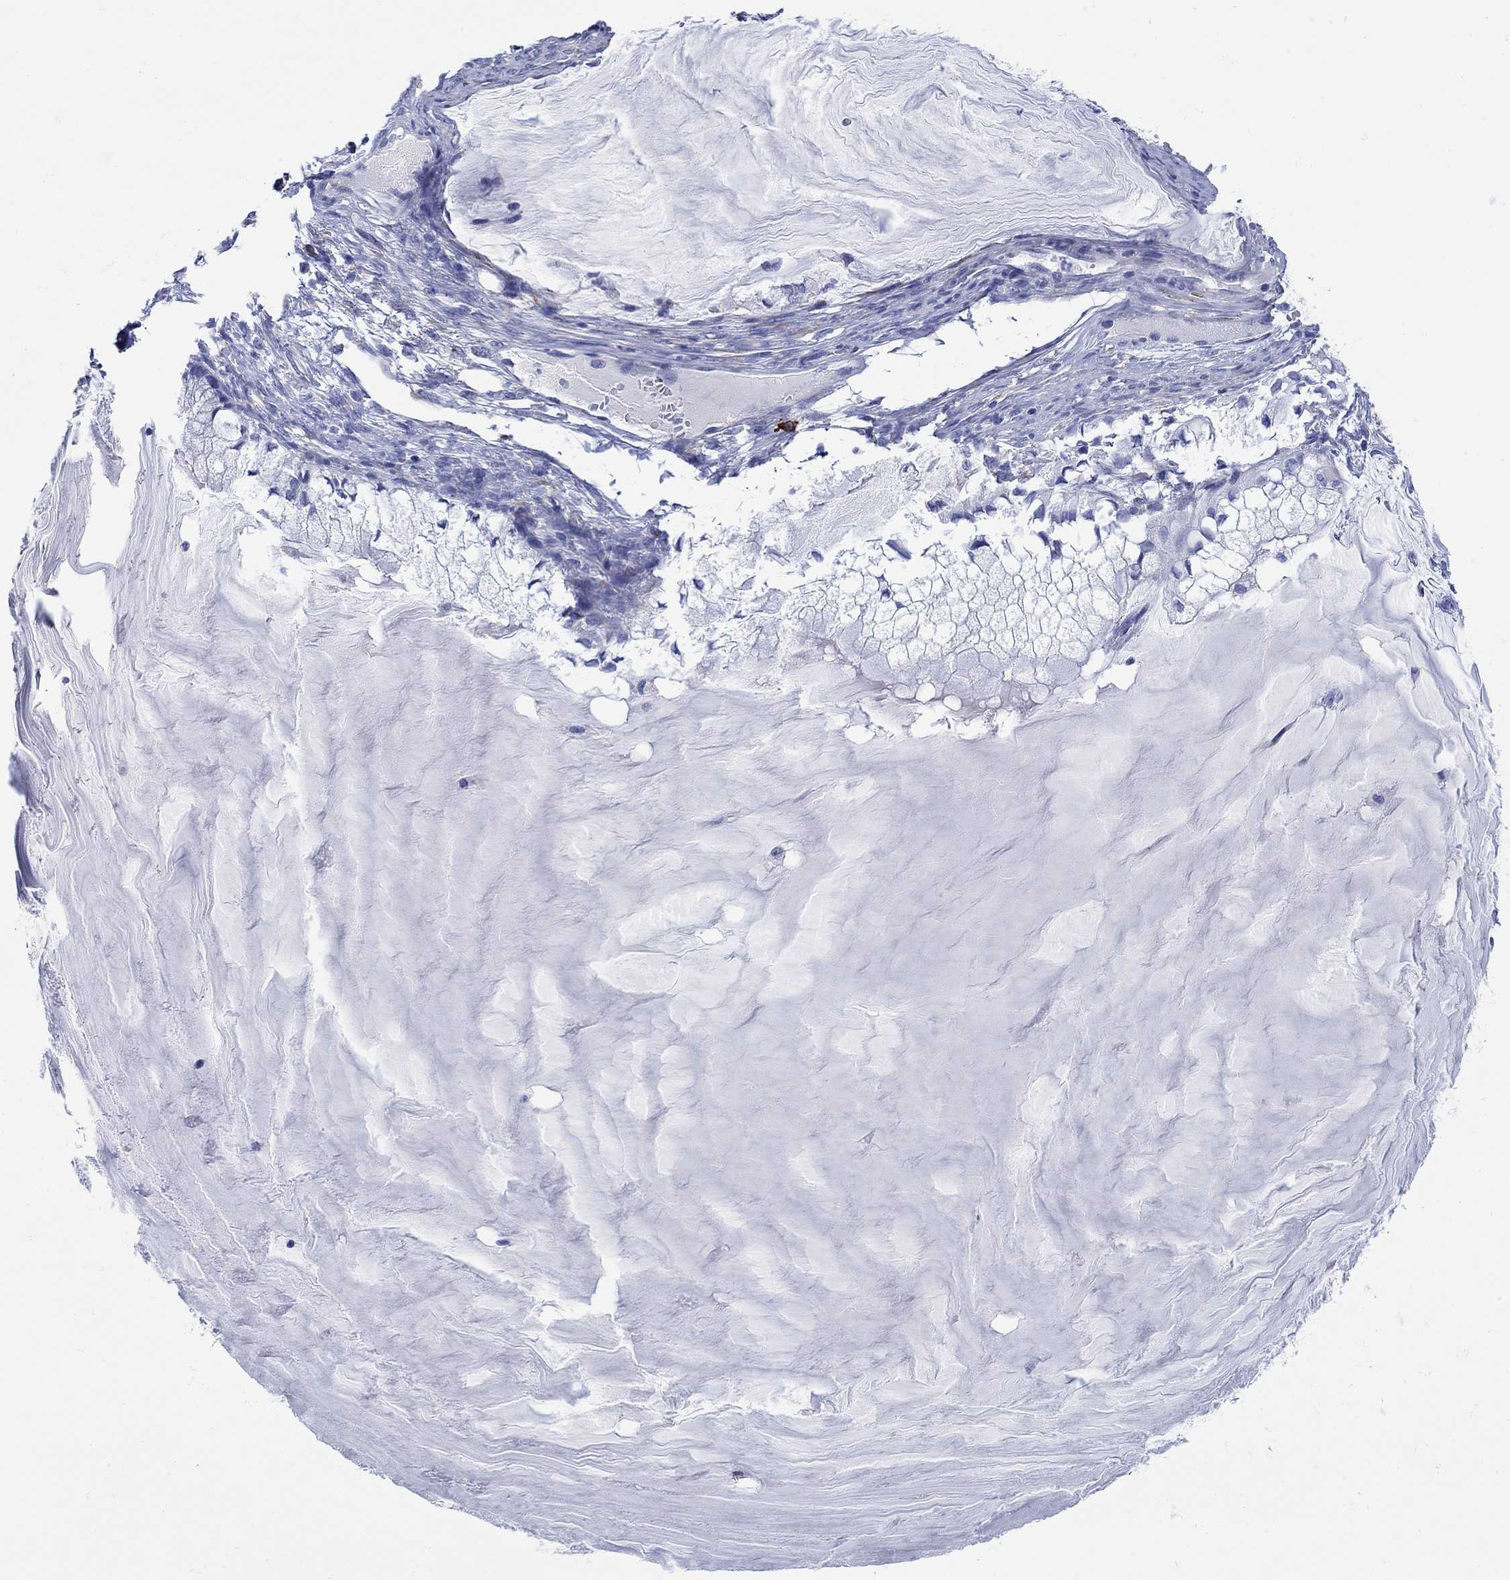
{"staining": {"intensity": "negative", "quantity": "none", "location": "none"}, "tissue": "ovarian cancer", "cell_type": "Tumor cells", "image_type": "cancer", "snomed": [{"axis": "morphology", "description": "Cystadenocarcinoma, mucinous, NOS"}, {"axis": "topography", "description": "Ovary"}], "caption": "This is a photomicrograph of IHC staining of ovarian cancer (mucinous cystadenocarcinoma), which shows no positivity in tumor cells. (Stains: DAB (3,3'-diaminobenzidine) immunohistochemistry with hematoxylin counter stain, Microscopy: brightfield microscopy at high magnification).", "gene": "P2RY6", "patient": {"sex": "female", "age": 57}}